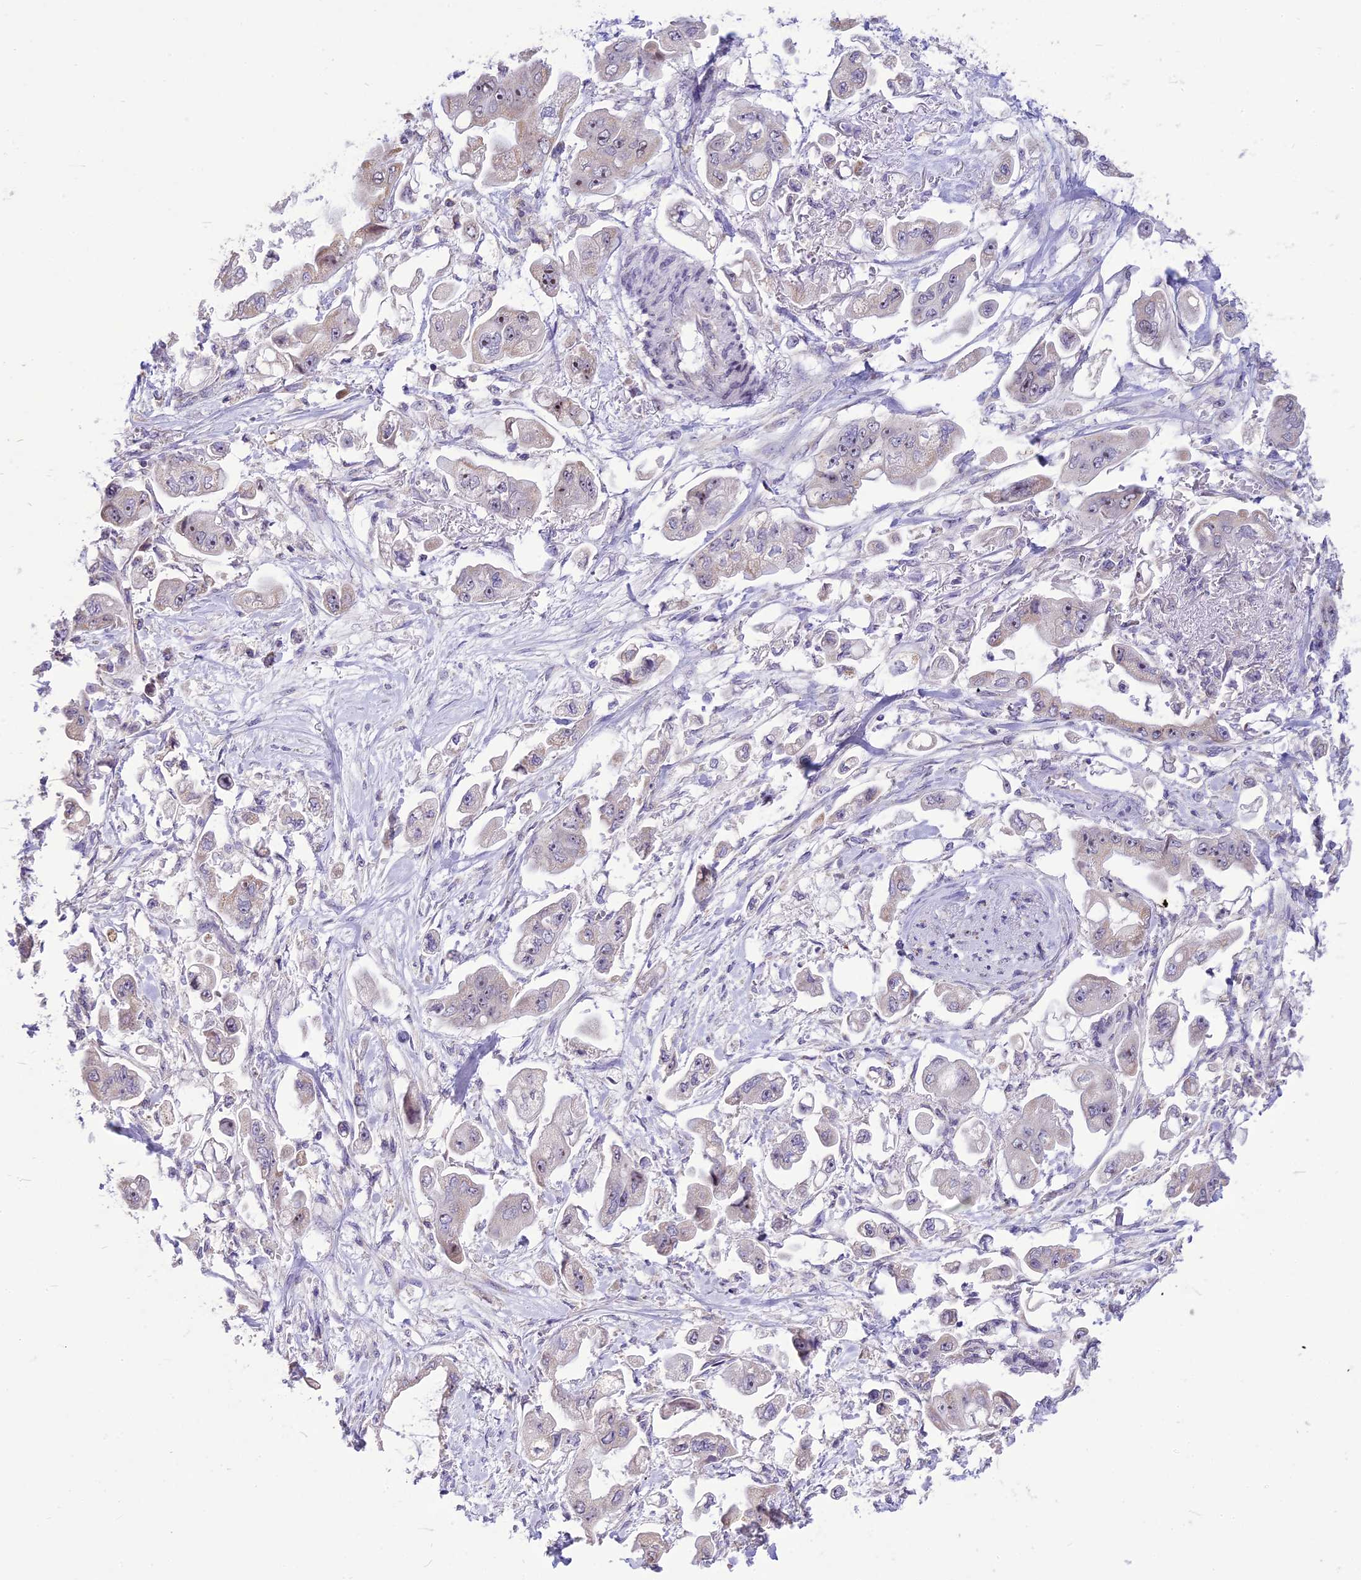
{"staining": {"intensity": "weak", "quantity": "<25%", "location": "nuclear"}, "tissue": "stomach cancer", "cell_type": "Tumor cells", "image_type": "cancer", "snomed": [{"axis": "morphology", "description": "Adenocarcinoma, NOS"}, {"axis": "topography", "description": "Stomach"}], "caption": "The IHC micrograph has no significant positivity in tumor cells of adenocarcinoma (stomach) tissue.", "gene": "CMSS1", "patient": {"sex": "male", "age": 62}}